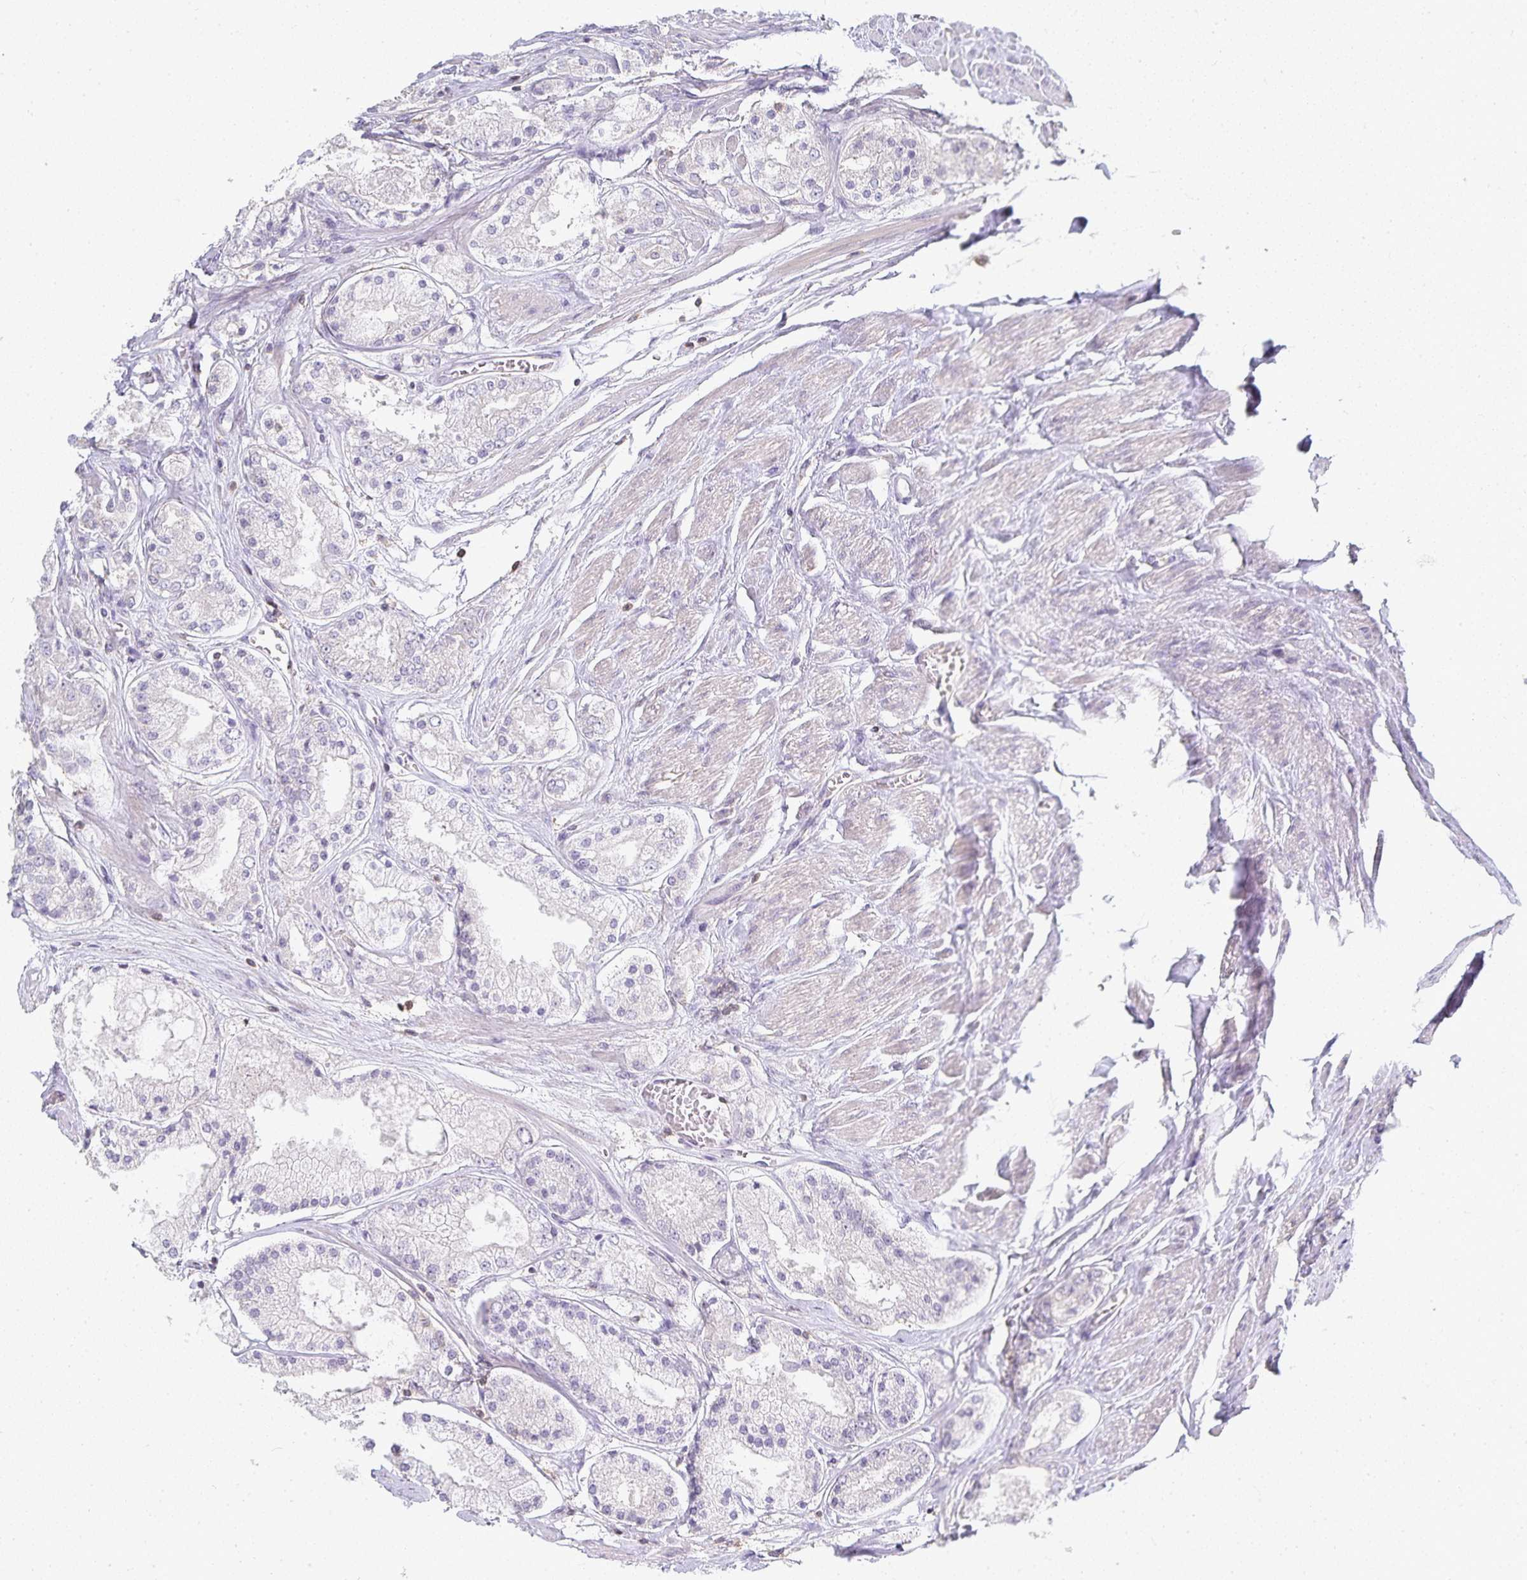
{"staining": {"intensity": "negative", "quantity": "none", "location": "none"}, "tissue": "prostate cancer", "cell_type": "Tumor cells", "image_type": "cancer", "snomed": [{"axis": "morphology", "description": "Adenocarcinoma, High grade"}, {"axis": "topography", "description": "Prostate"}], "caption": "Immunohistochemical staining of human high-grade adenocarcinoma (prostate) demonstrates no significant positivity in tumor cells.", "gene": "GATA3", "patient": {"sex": "male", "age": 67}}